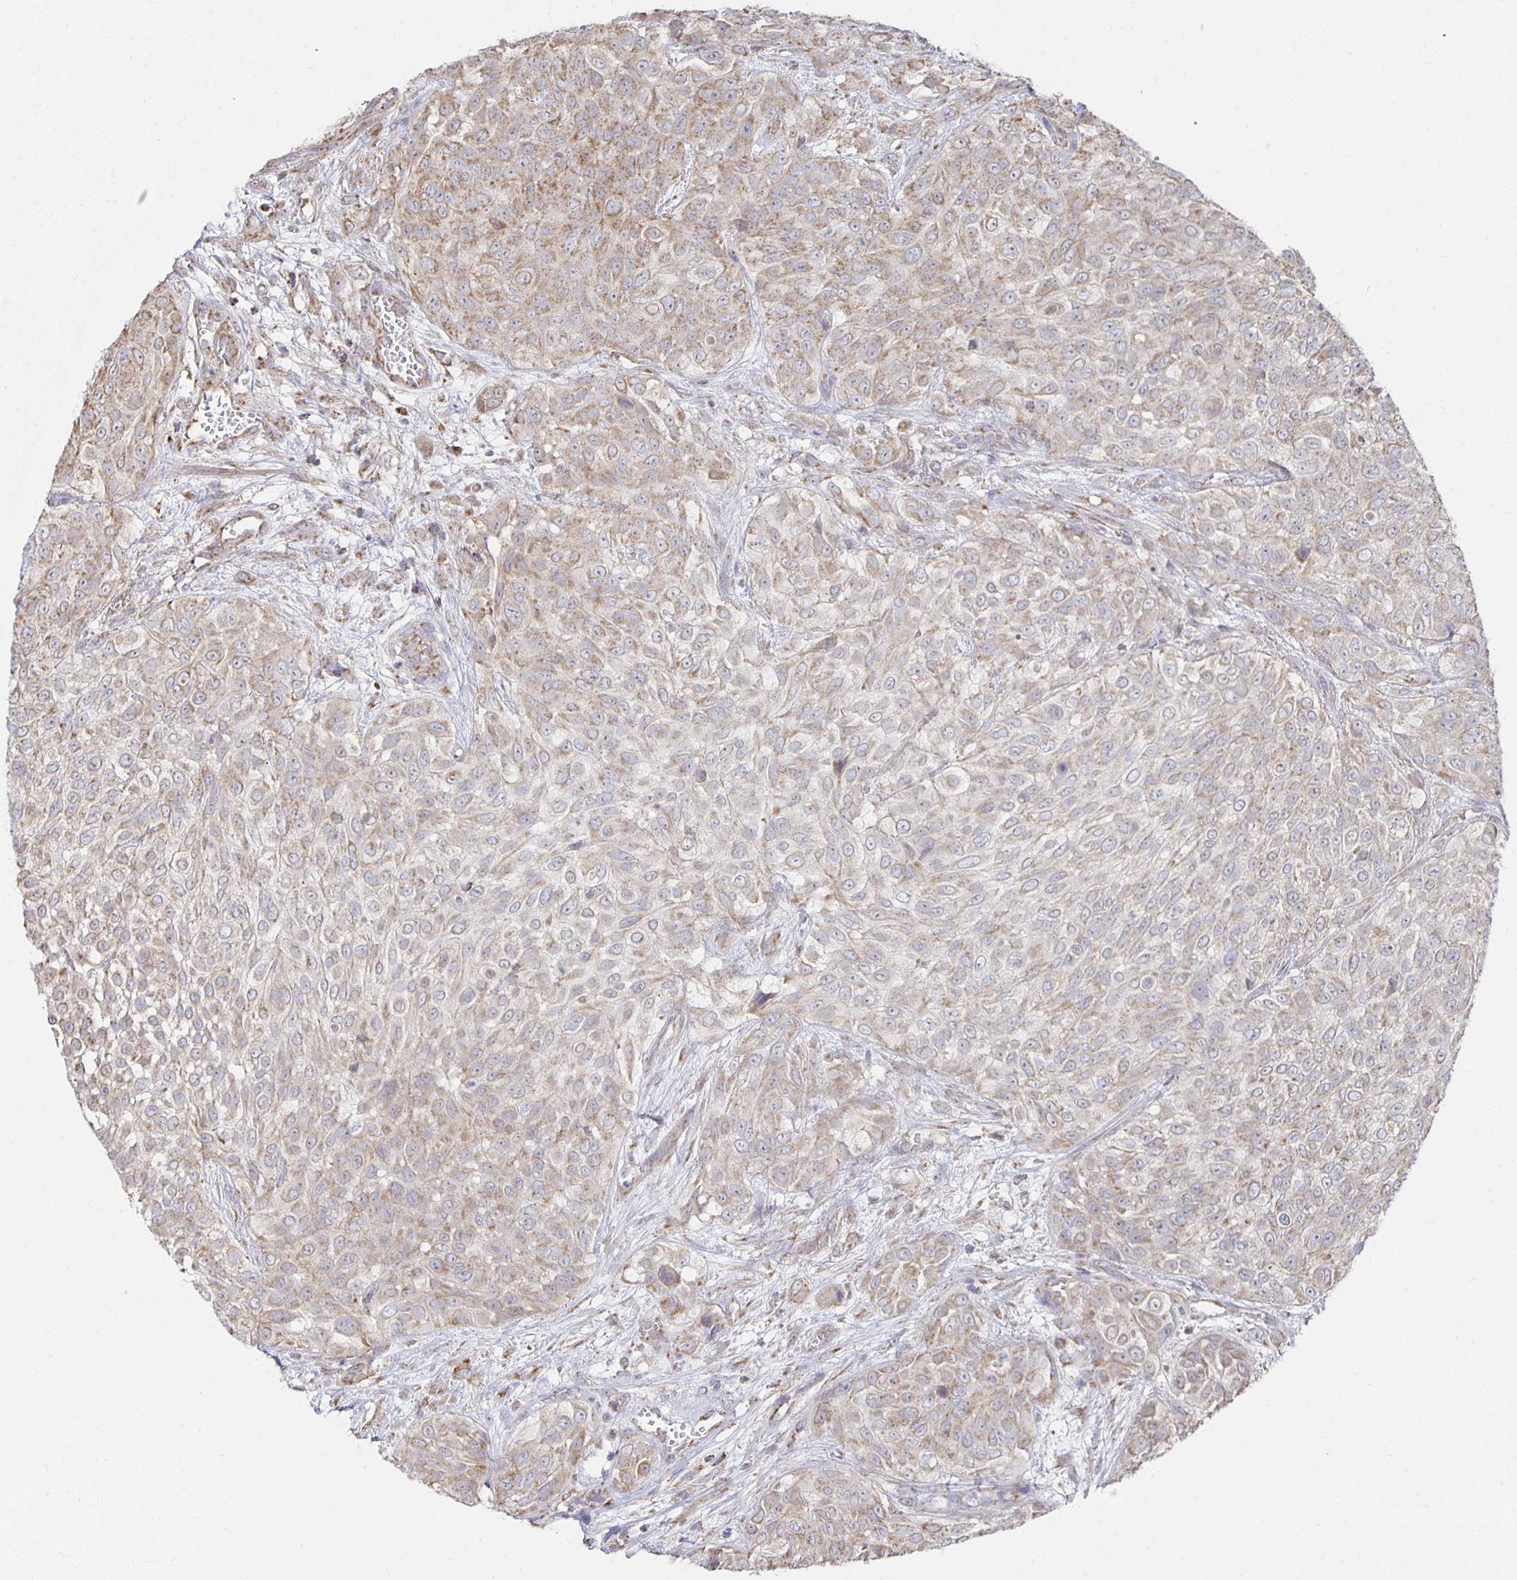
{"staining": {"intensity": "weak", "quantity": "25%-75%", "location": "cytoplasmic/membranous"}, "tissue": "urothelial cancer", "cell_type": "Tumor cells", "image_type": "cancer", "snomed": [{"axis": "morphology", "description": "Urothelial carcinoma, High grade"}, {"axis": "topography", "description": "Urinary bladder"}], "caption": "Protein staining of high-grade urothelial carcinoma tissue displays weak cytoplasmic/membranous expression in approximately 25%-75% of tumor cells.", "gene": "NKX2-8", "patient": {"sex": "male", "age": 57}}